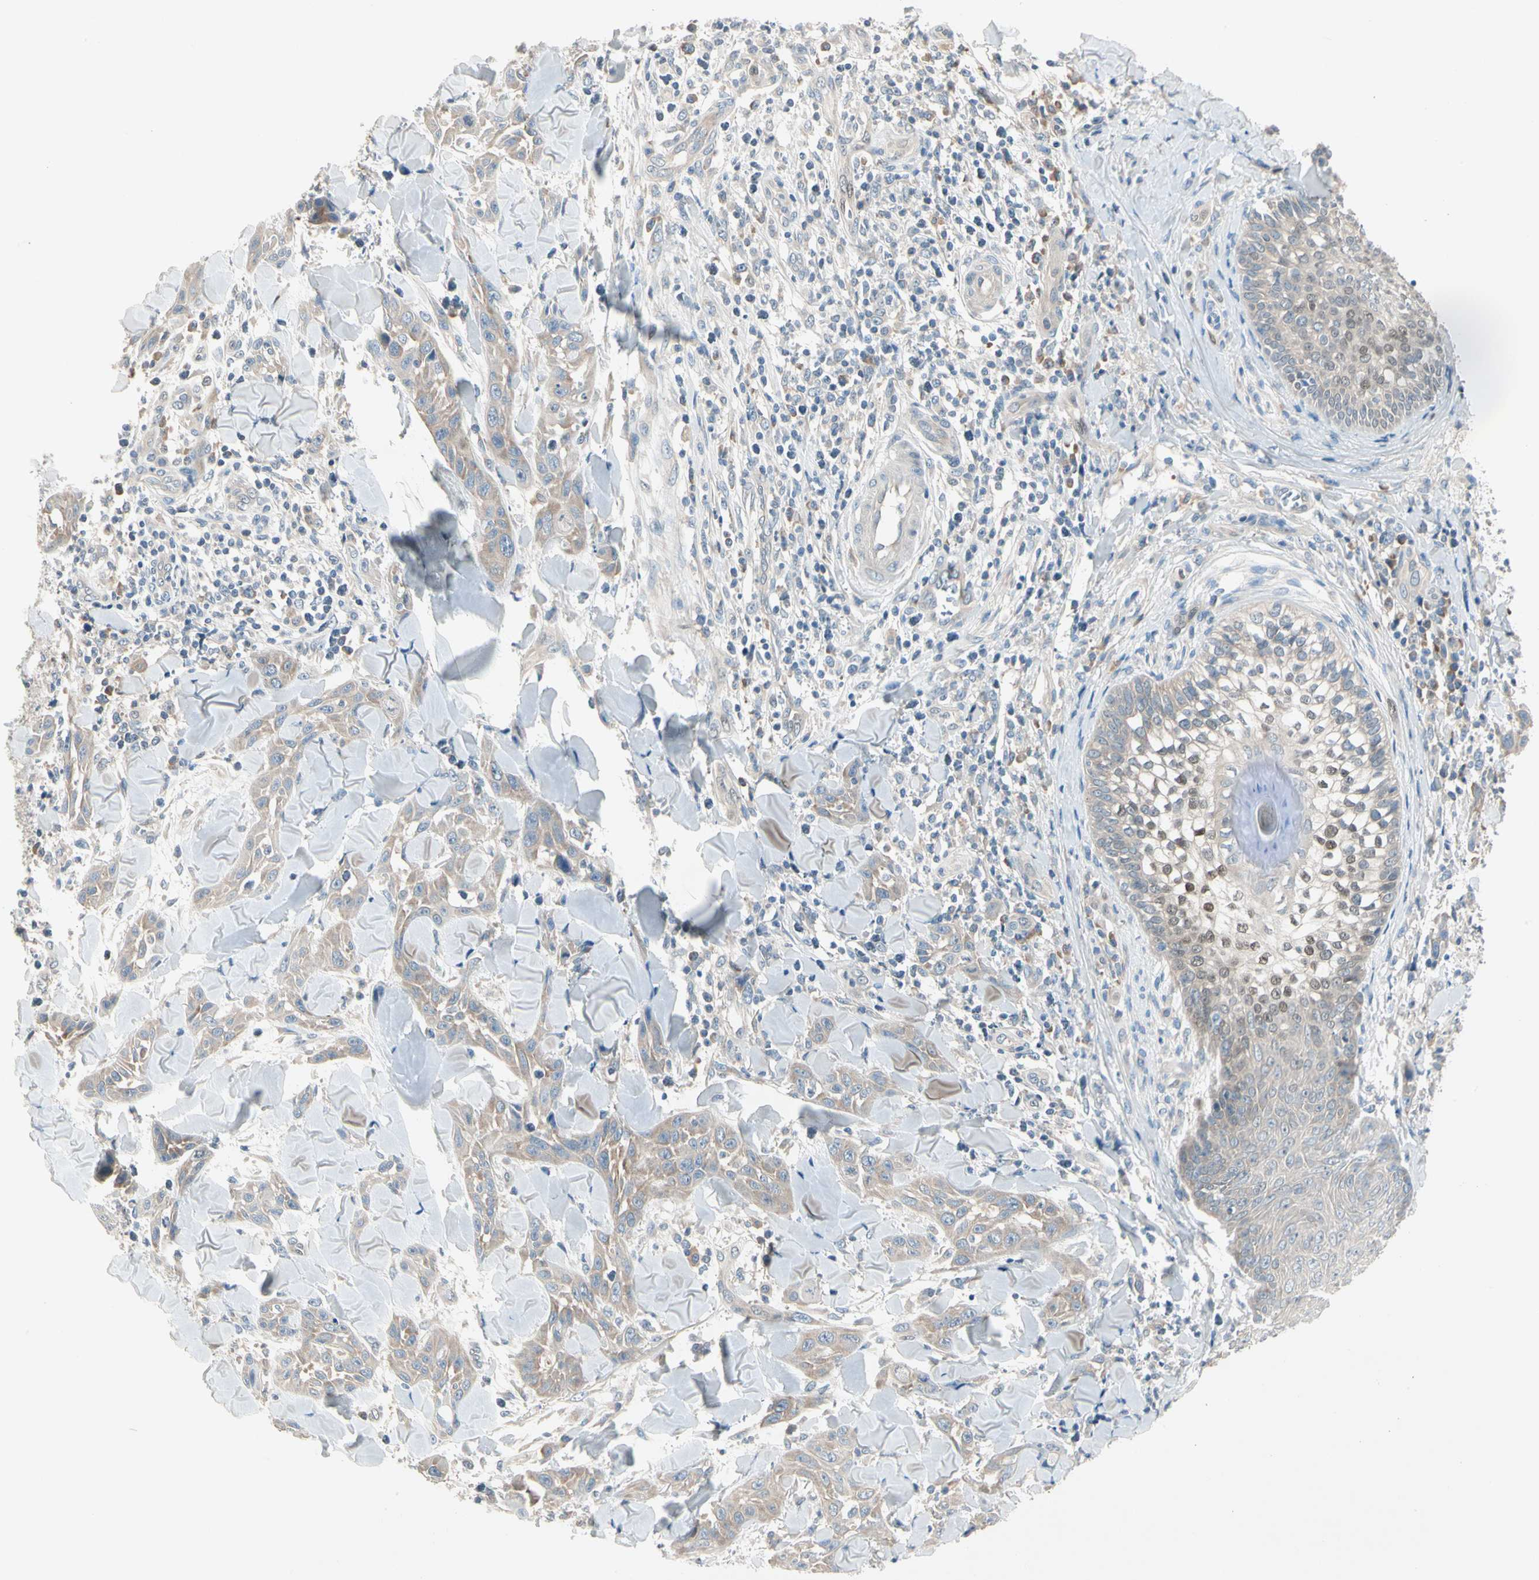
{"staining": {"intensity": "weak", "quantity": ">75%", "location": "cytoplasmic/membranous"}, "tissue": "skin cancer", "cell_type": "Tumor cells", "image_type": "cancer", "snomed": [{"axis": "morphology", "description": "Squamous cell carcinoma, NOS"}, {"axis": "topography", "description": "Skin"}], "caption": "A high-resolution photomicrograph shows IHC staining of squamous cell carcinoma (skin), which shows weak cytoplasmic/membranous expression in about >75% of tumor cells.", "gene": "IL1R1", "patient": {"sex": "male", "age": 24}}